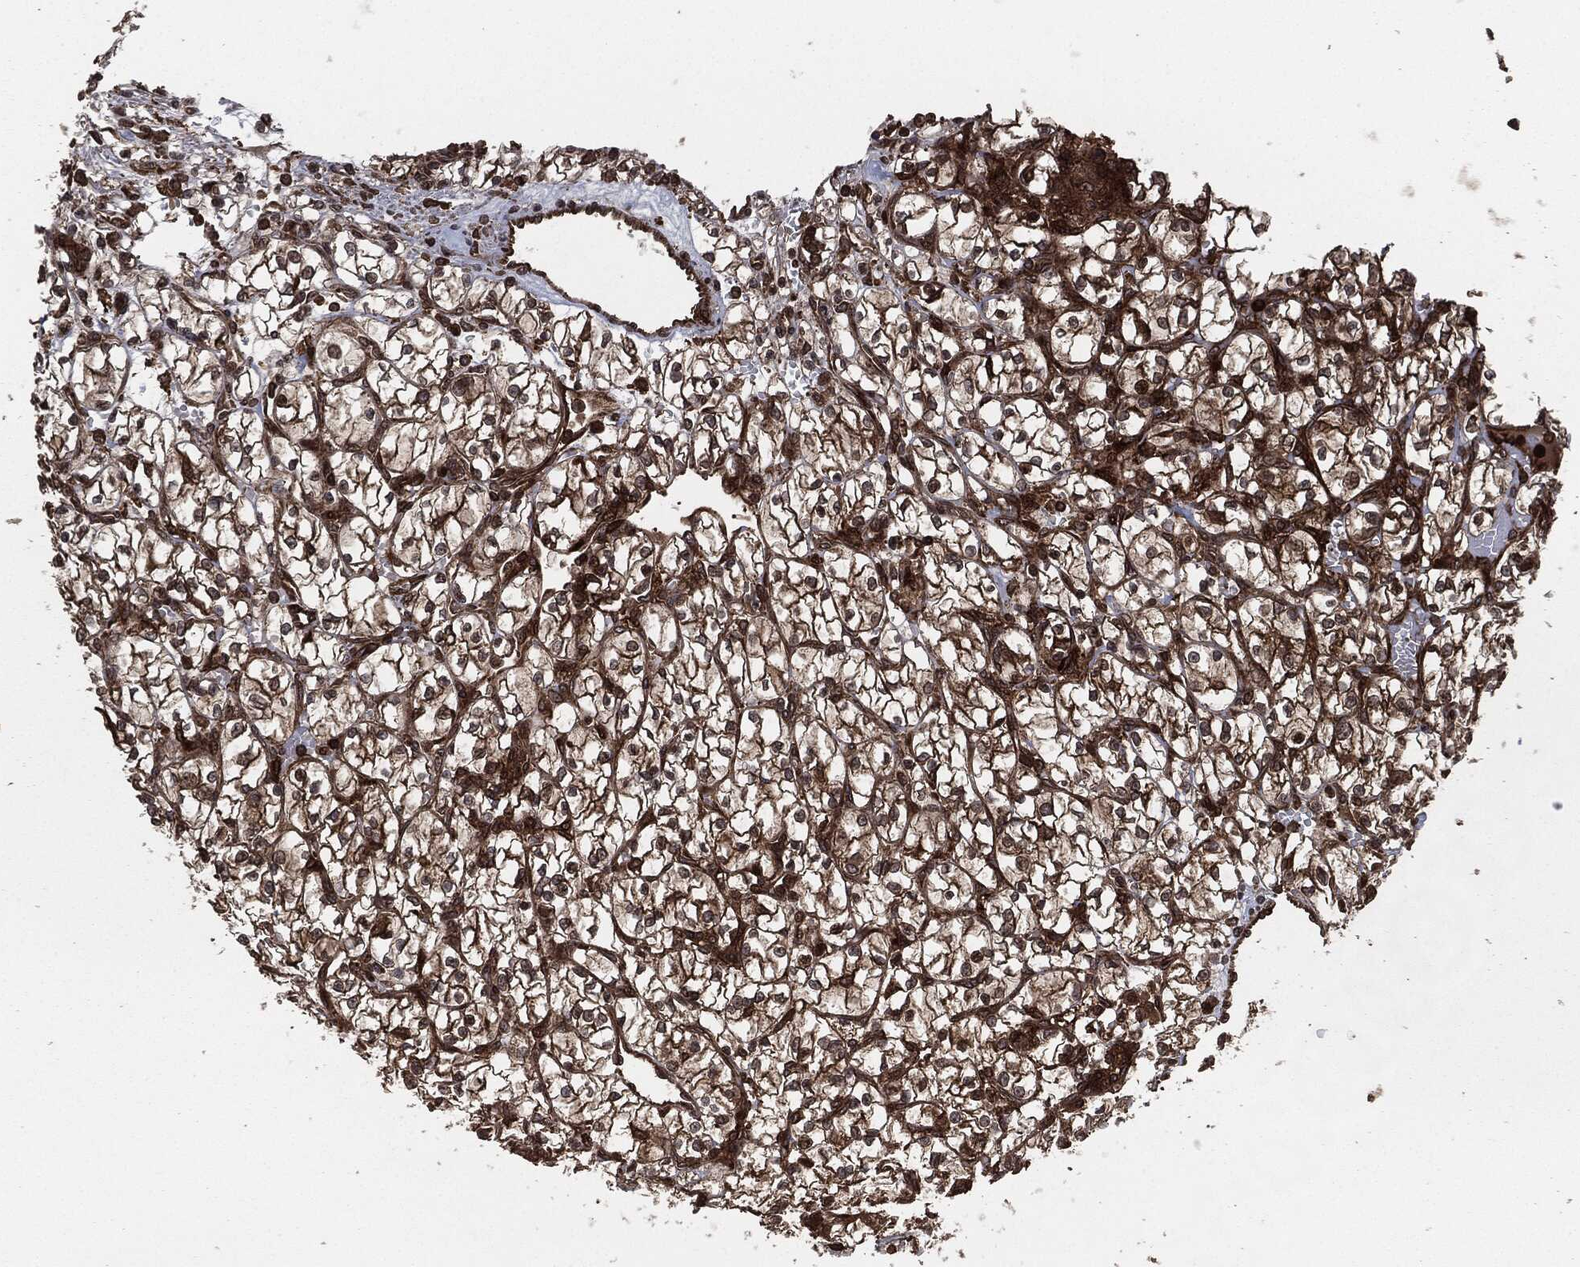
{"staining": {"intensity": "strong", "quantity": ">75%", "location": "cytoplasmic/membranous"}, "tissue": "renal cancer", "cell_type": "Tumor cells", "image_type": "cancer", "snomed": [{"axis": "morphology", "description": "Adenocarcinoma, NOS"}, {"axis": "topography", "description": "Kidney"}], "caption": "Renal adenocarcinoma was stained to show a protein in brown. There is high levels of strong cytoplasmic/membranous staining in approximately >75% of tumor cells. (DAB (3,3'-diaminobenzidine) IHC, brown staining for protein, blue staining for nuclei).", "gene": "IFIT1", "patient": {"sex": "female", "age": 64}}